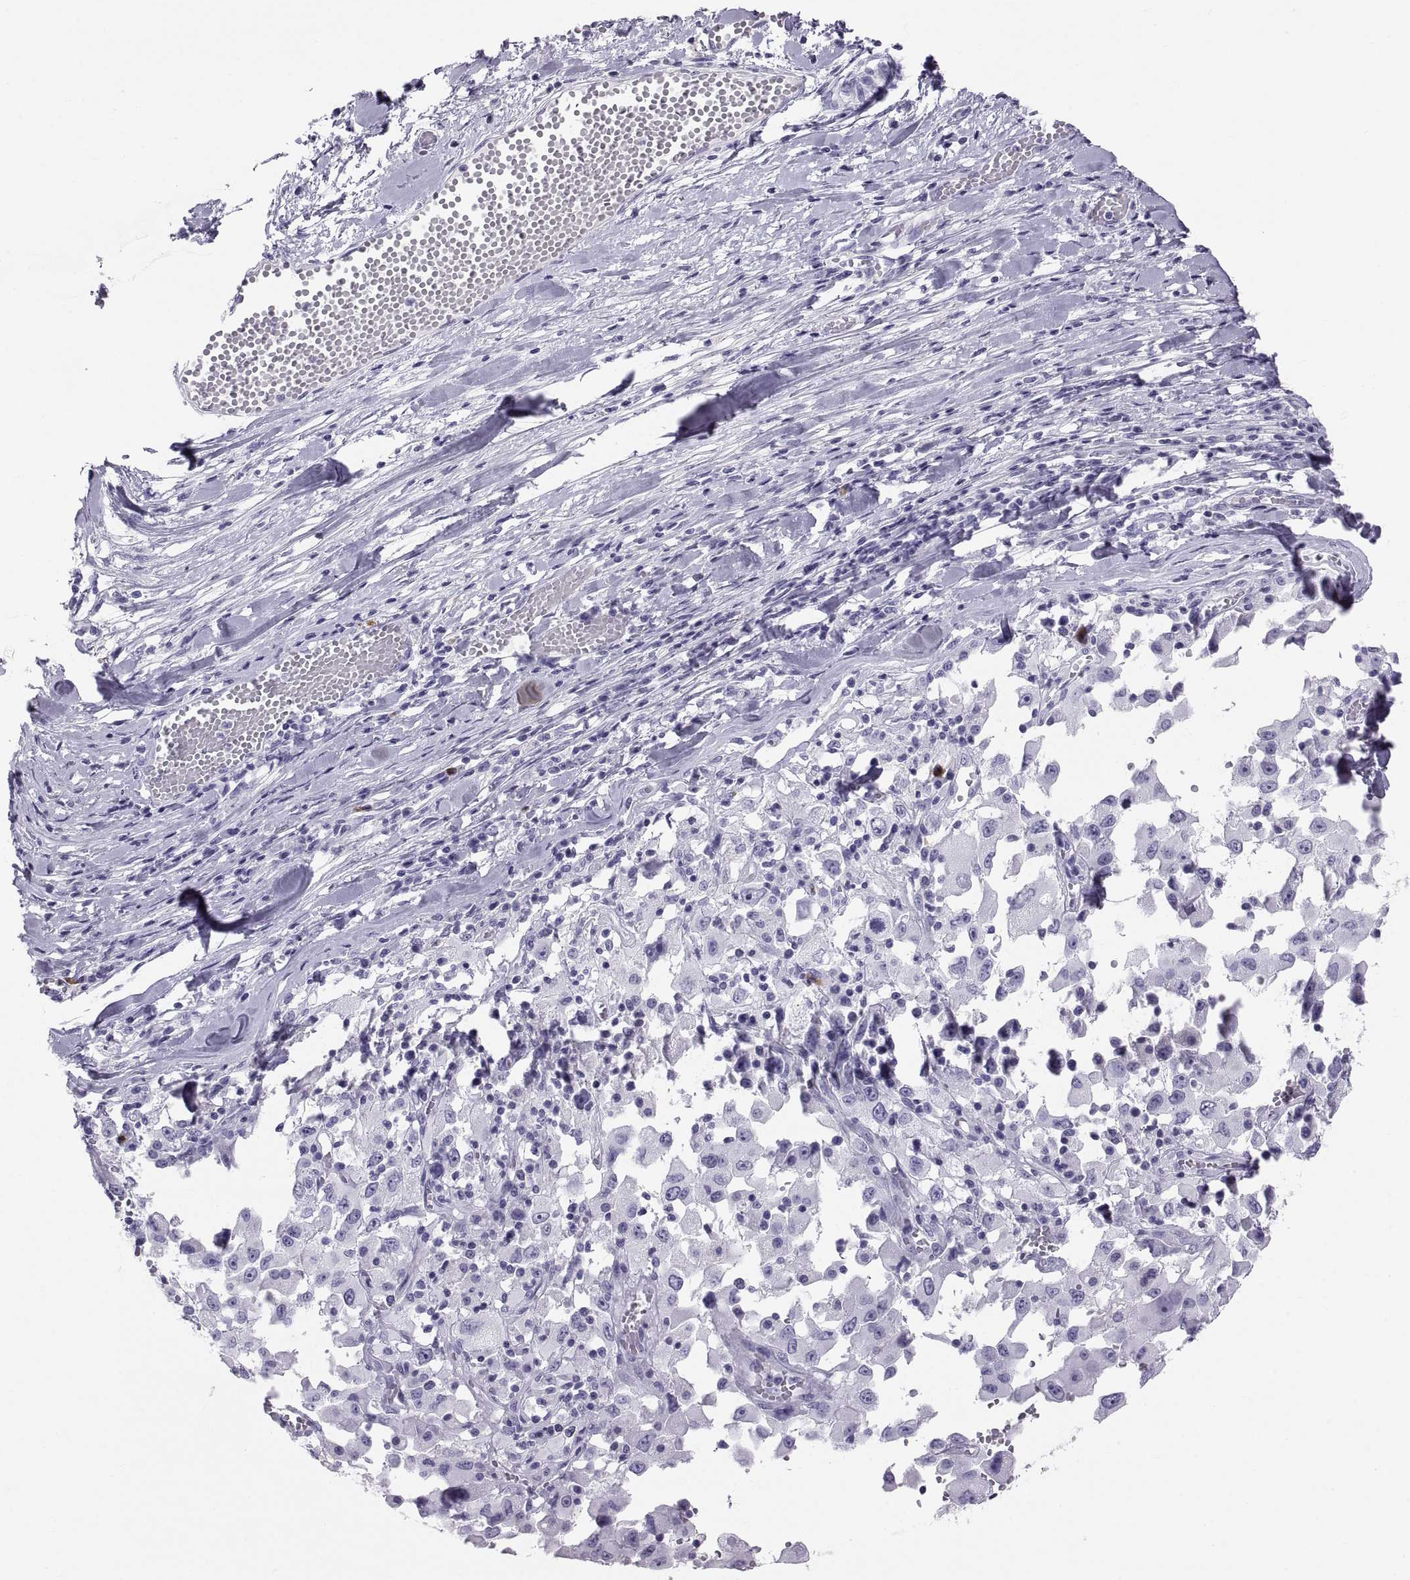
{"staining": {"intensity": "negative", "quantity": "none", "location": "none"}, "tissue": "melanoma", "cell_type": "Tumor cells", "image_type": "cancer", "snomed": [{"axis": "morphology", "description": "Malignant melanoma, Metastatic site"}, {"axis": "topography", "description": "Lymph node"}], "caption": "Immunohistochemistry histopathology image of melanoma stained for a protein (brown), which demonstrates no staining in tumor cells. (DAB immunohistochemistry (IHC) visualized using brightfield microscopy, high magnification).", "gene": "CT47A10", "patient": {"sex": "male", "age": 50}}